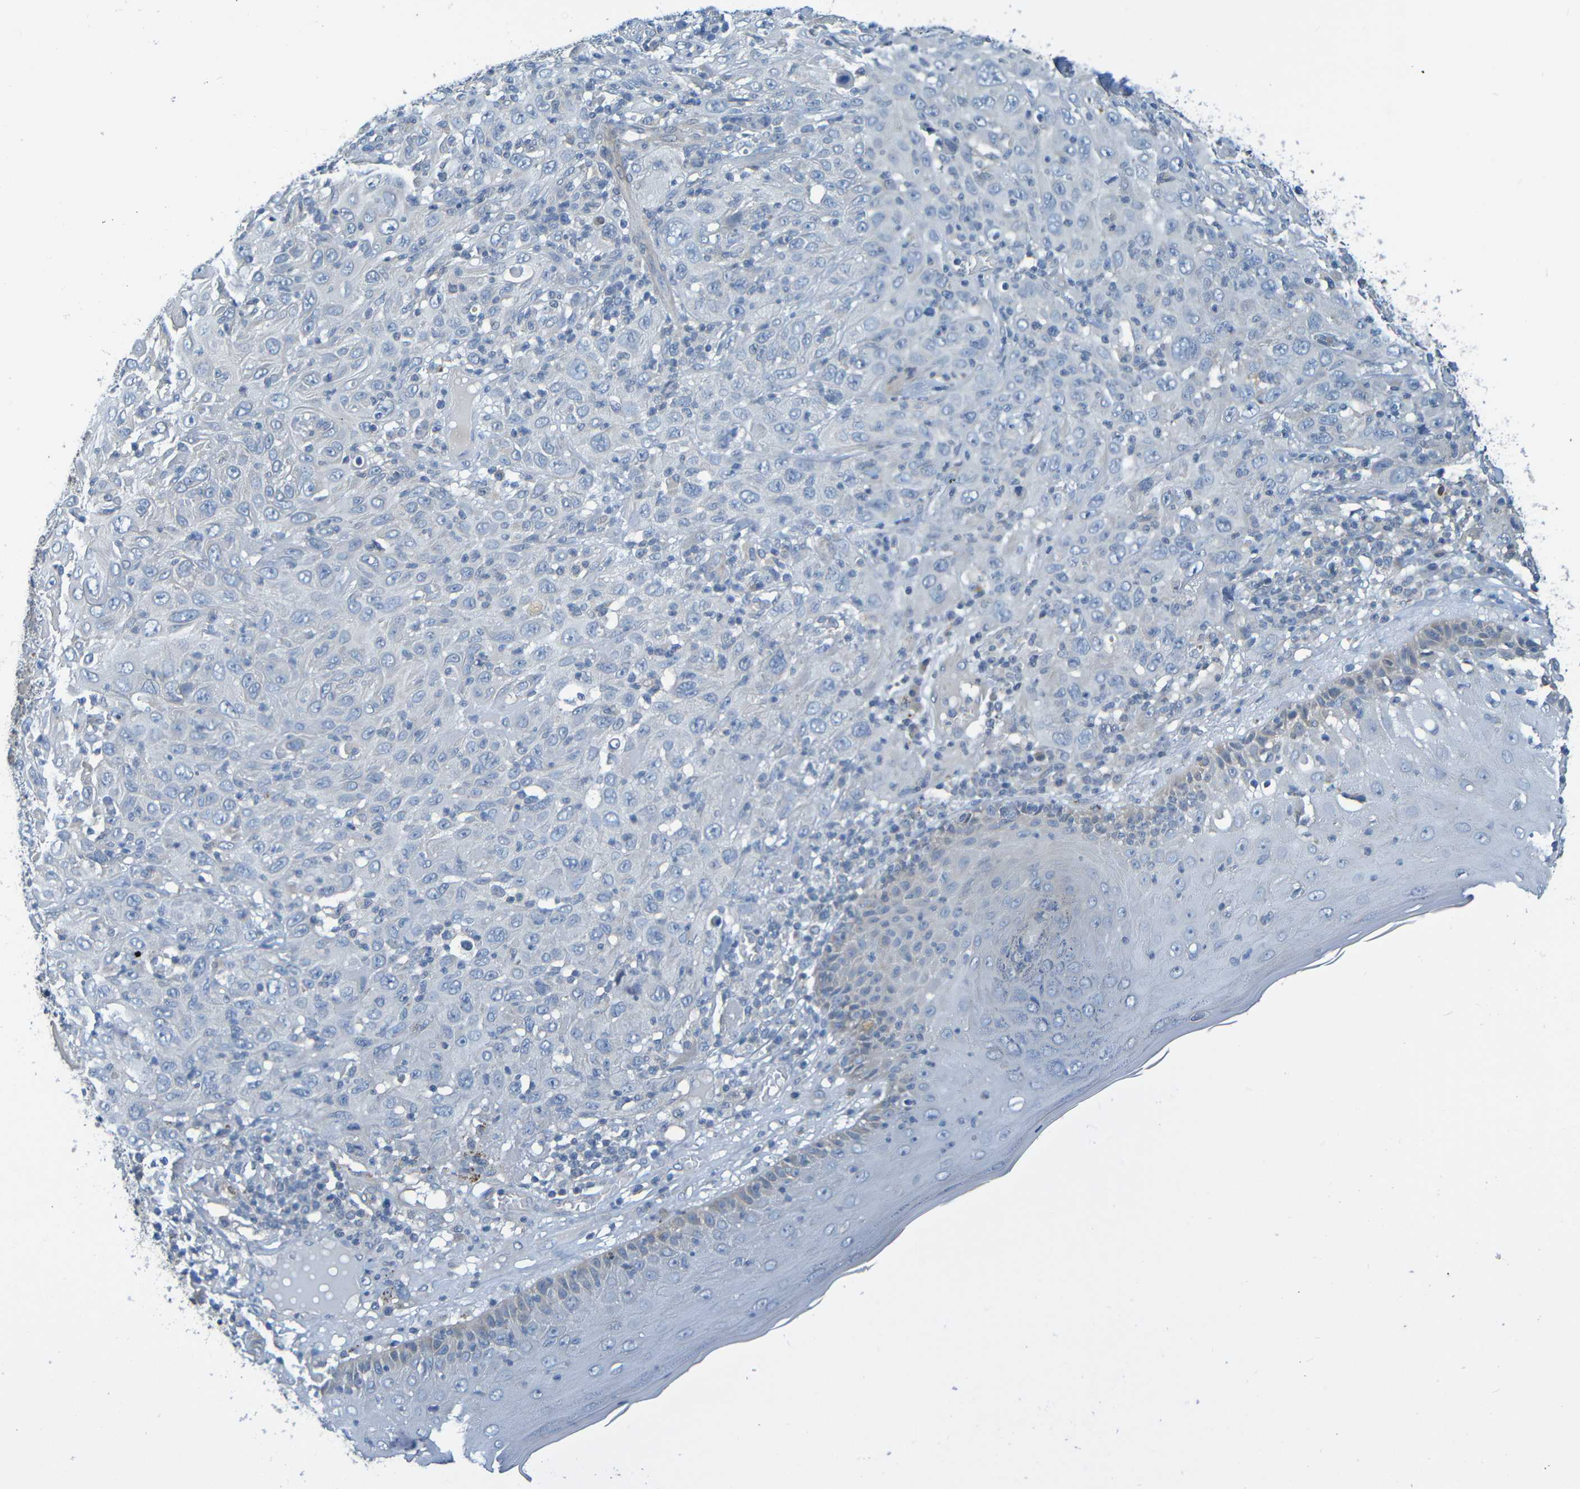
{"staining": {"intensity": "negative", "quantity": "none", "location": "none"}, "tissue": "skin cancer", "cell_type": "Tumor cells", "image_type": "cancer", "snomed": [{"axis": "morphology", "description": "Squamous cell carcinoma, NOS"}, {"axis": "topography", "description": "Skin"}], "caption": "DAB (3,3'-diaminobenzidine) immunohistochemical staining of squamous cell carcinoma (skin) exhibits no significant staining in tumor cells.", "gene": "CYP4F2", "patient": {"sex": "female", "age": 88}}